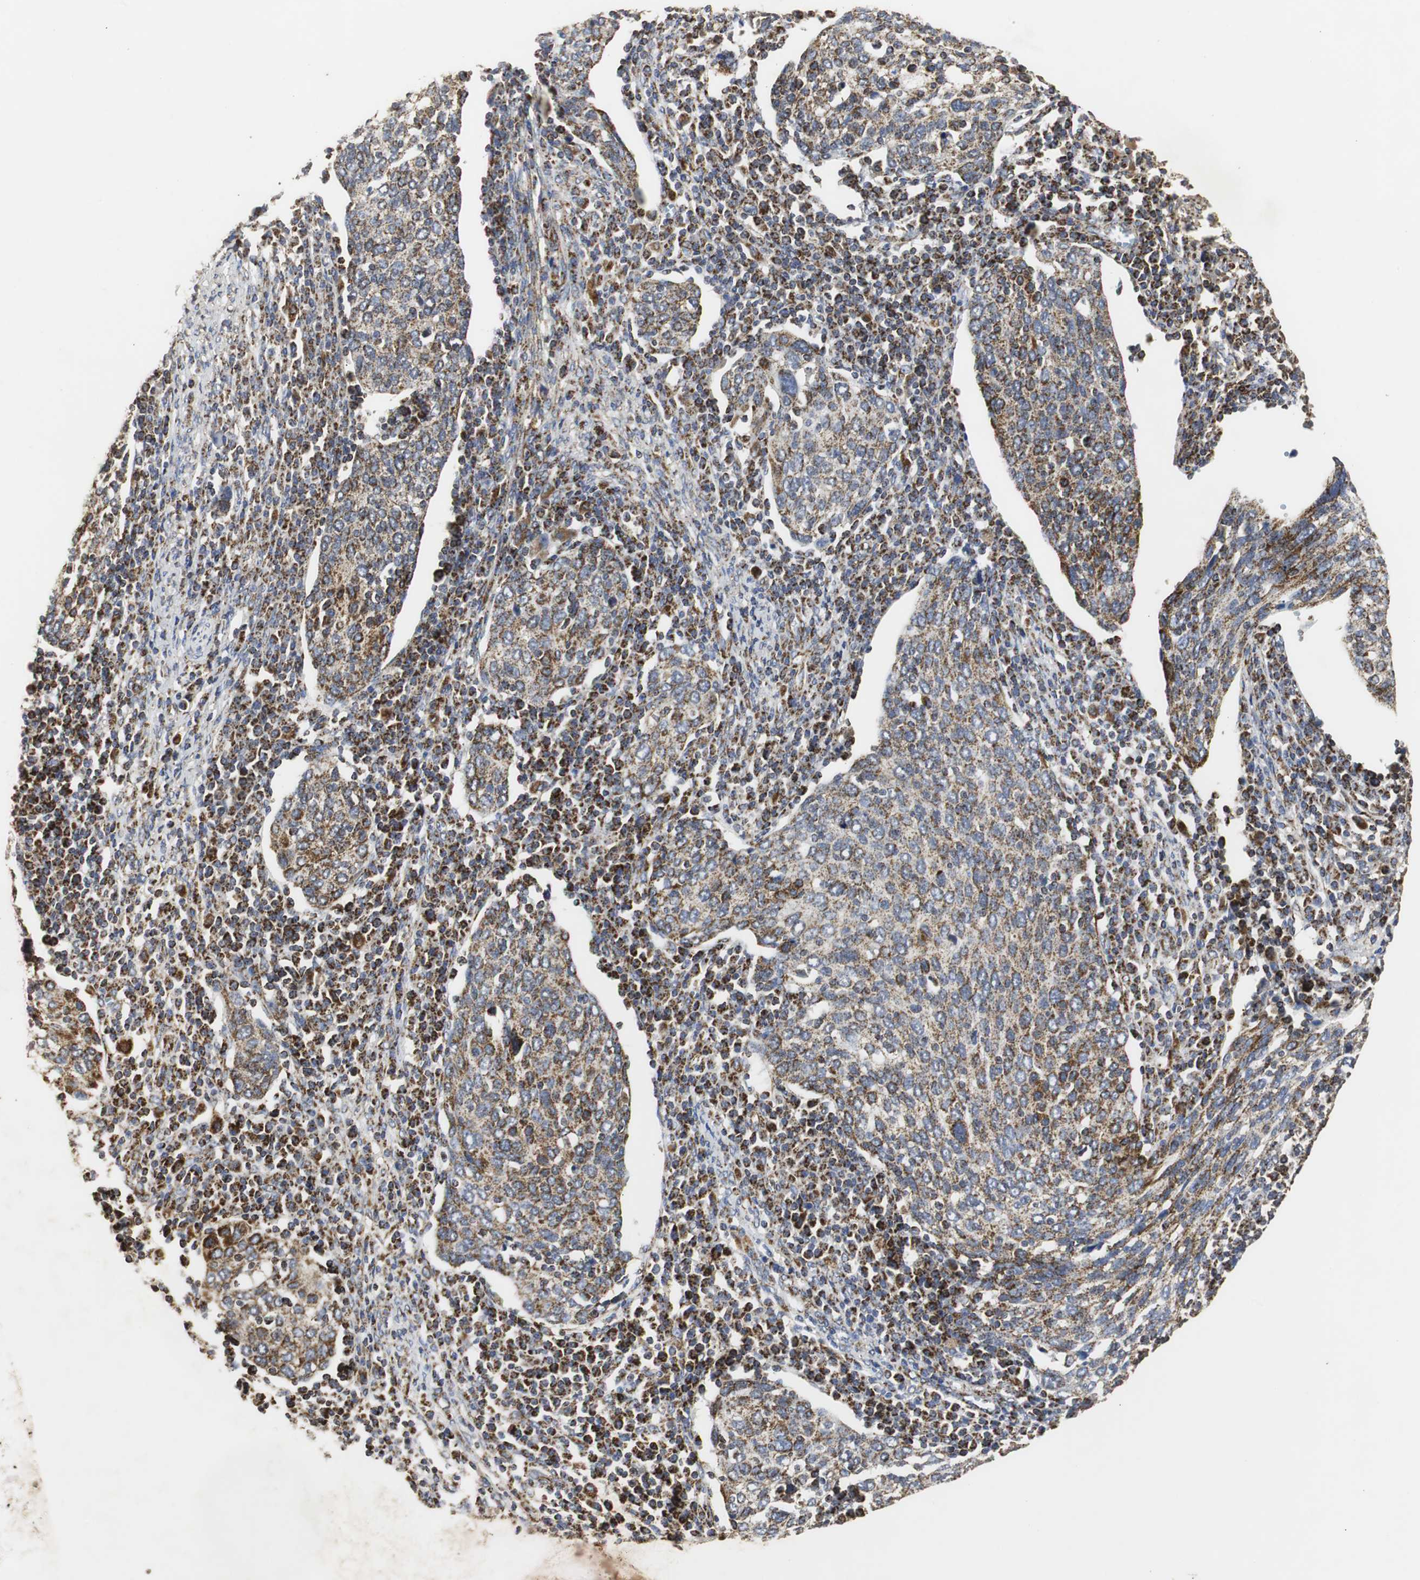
{"staining": {"intensity": "strong", "quantity": "25%-75%", "location": "cytoplasmic/membranous"}, "tissue": "cervical cancer", "cell_type": "Tumor cells", "image_type": "cancer", "snomed": [{"axis": "morphology", "description": "Squamous cell carcinoma, NOS"}, {"axis": "topography", "description": "Cervix"}], "caption": "Immunohistochemical staining of cervical cancer (squamous cell carcinoma) reveals strong cytoplasmic/membranous protein expression in about 25%-75% of tumor cells.", "gene": "HSD17B10", "patient": {"sex": "female", "age": 40}}